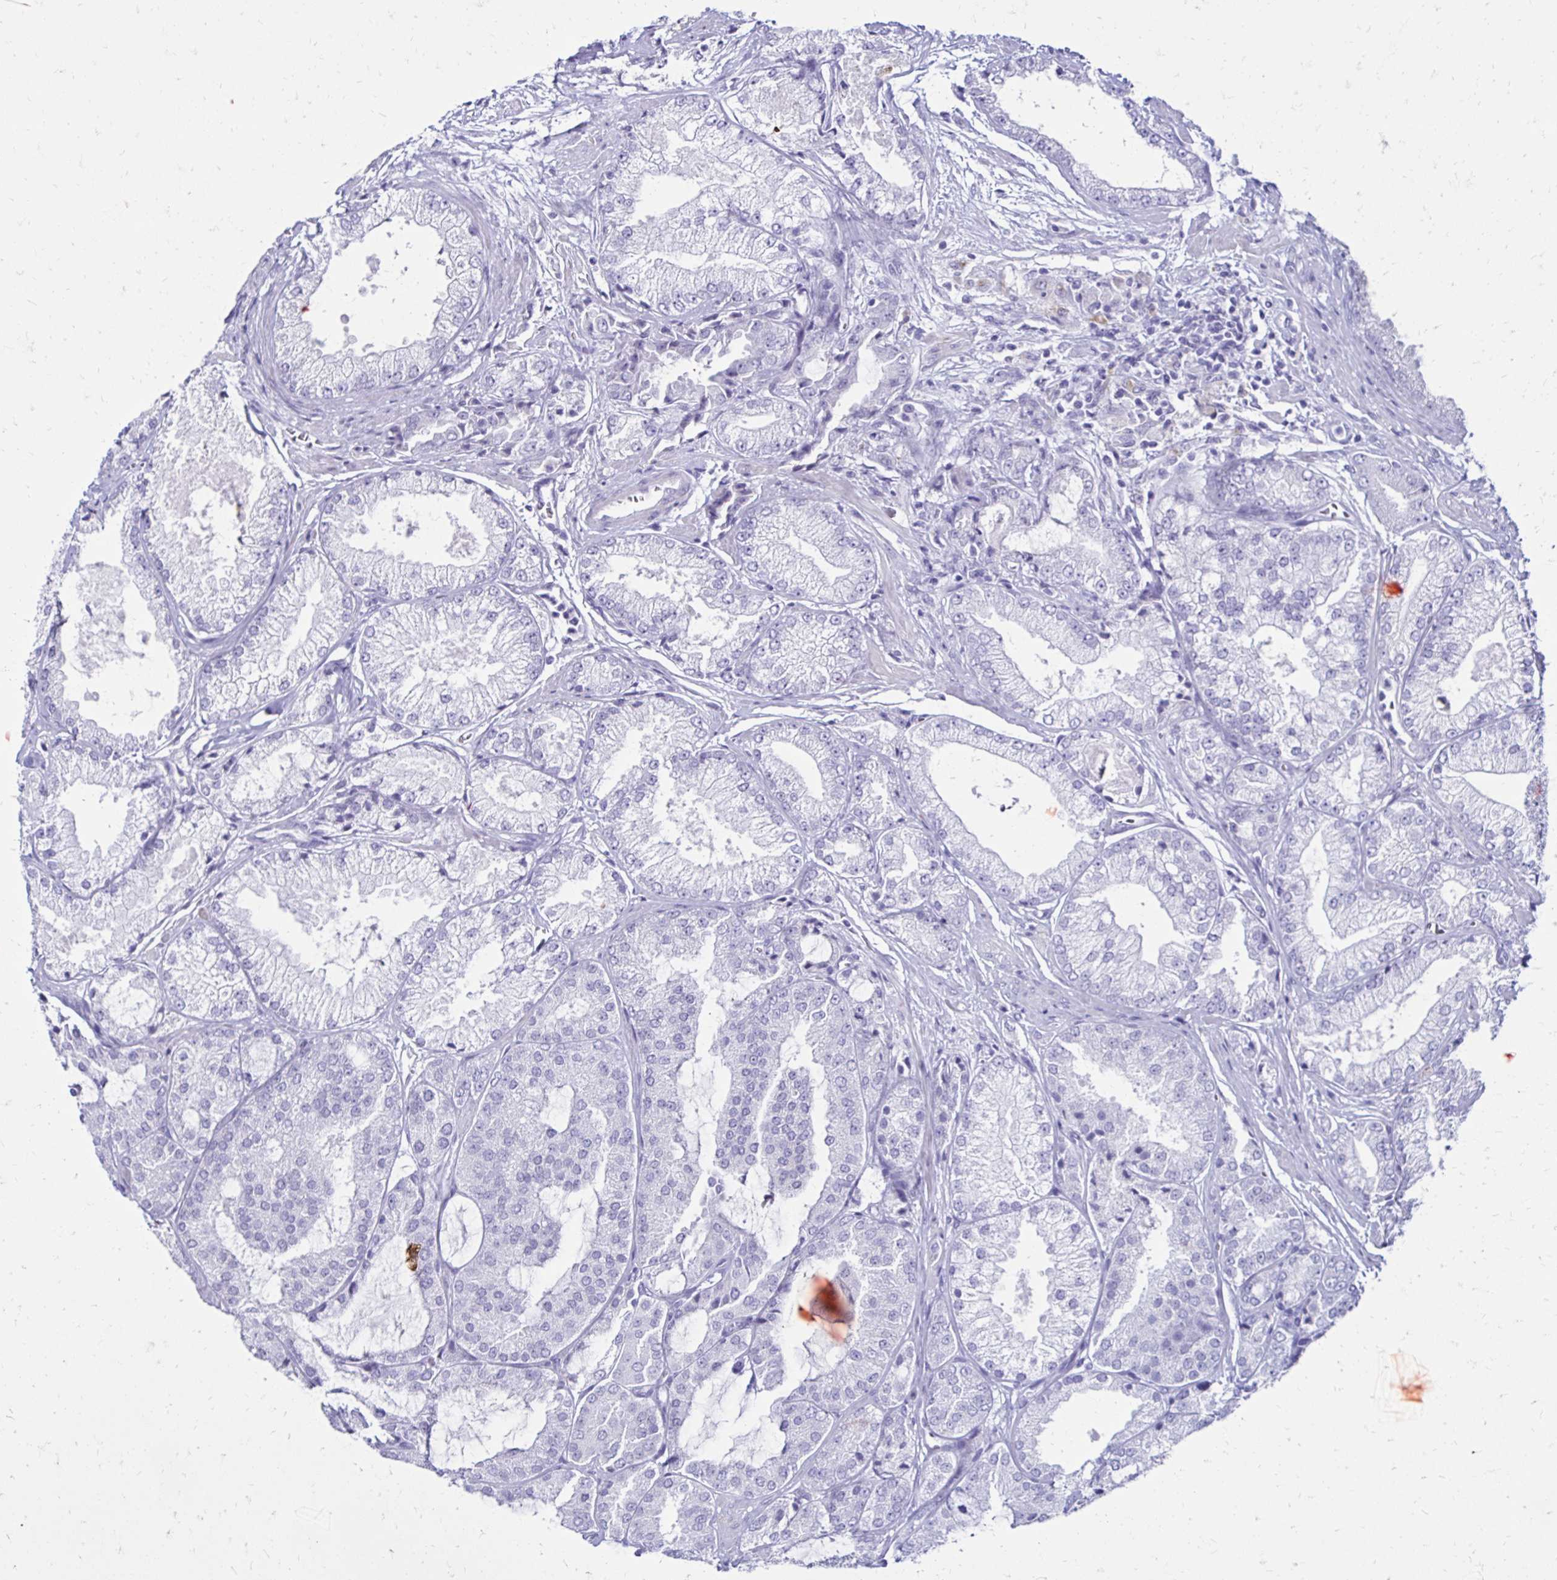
{"staining": {"intensity": "negative", "quantity": "none", "location": "none"}, "tissue": "prostate cancer", "cell_type": "Tumor cells", "image_type": "cancer", "snomed": [{"axis": "morphology", "description": "Adenocarcinoma, High grade"}, {"axis": "topography", "description": "Prostate"}], "caption": "This is a image of IHC staining of prostate cancer (high-grade adenocarcinoma), which shows no expression in tumor cells. (DAB (3,3'-diaminobenzidine) immunohistochemistry (IHC) with hematoxylin counter stain).", "gene": "CST5", "patient": {"sex": "male", "age": 68}}